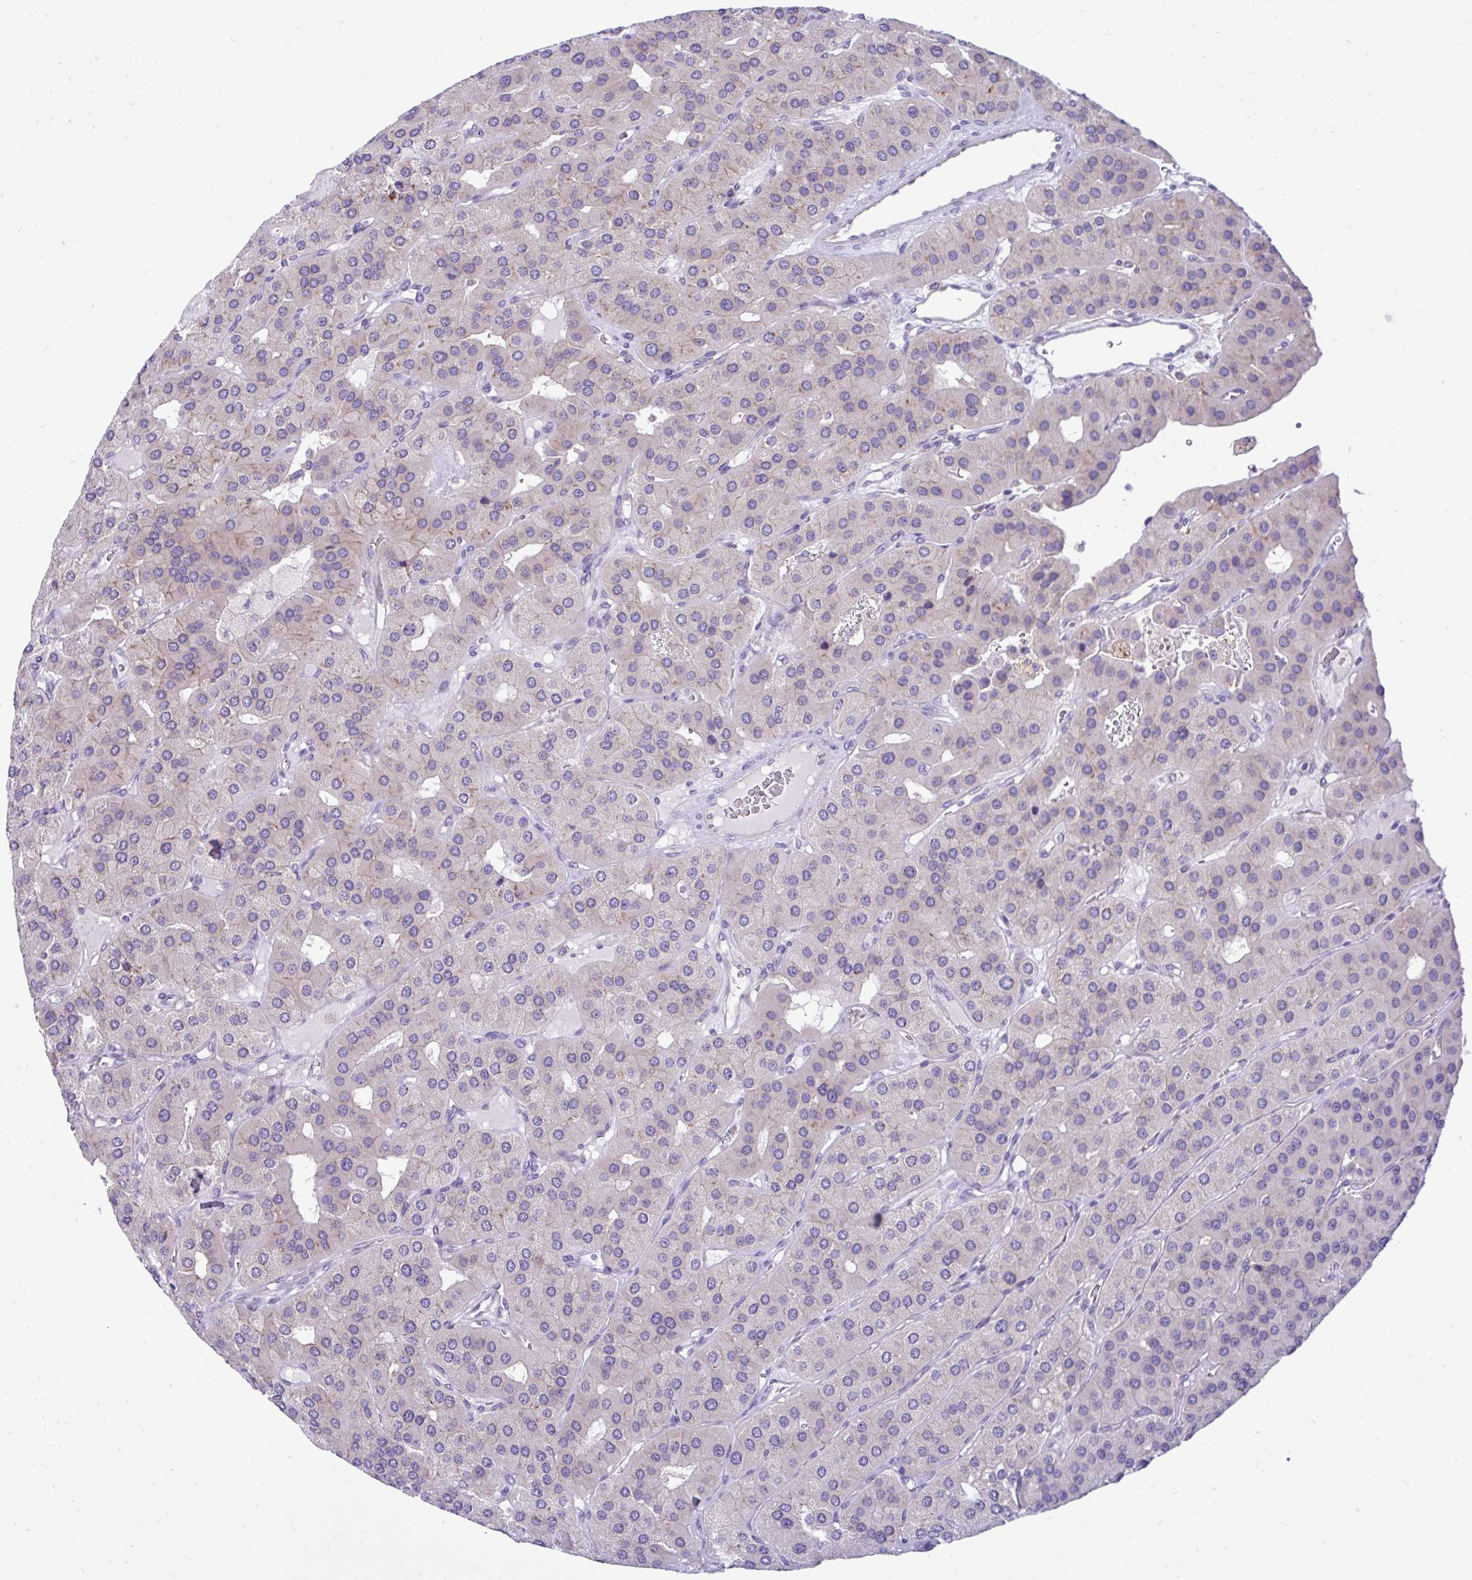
{"staining": {"intensity": "negative", "quantity": "none", "location": "none"}, "tissue": "parathyroid gland", "cell_type": "Glandular cells", "image_type": "normal", "snomed": [{"axis": "morphology", "description": "Normal tissue, NOS"}, {"axis": "morphology", "description": "Adenoma, NOS"}, {"axis": "topography", "description": "Parathyroid gland"}], "caption": "This is an immunohistochemistry histopathology image of normal human parathyroid gland. There is no positivity in glandular cells.", "gene": "RPL7", "patient": {"sex": "female", "age": 86}}